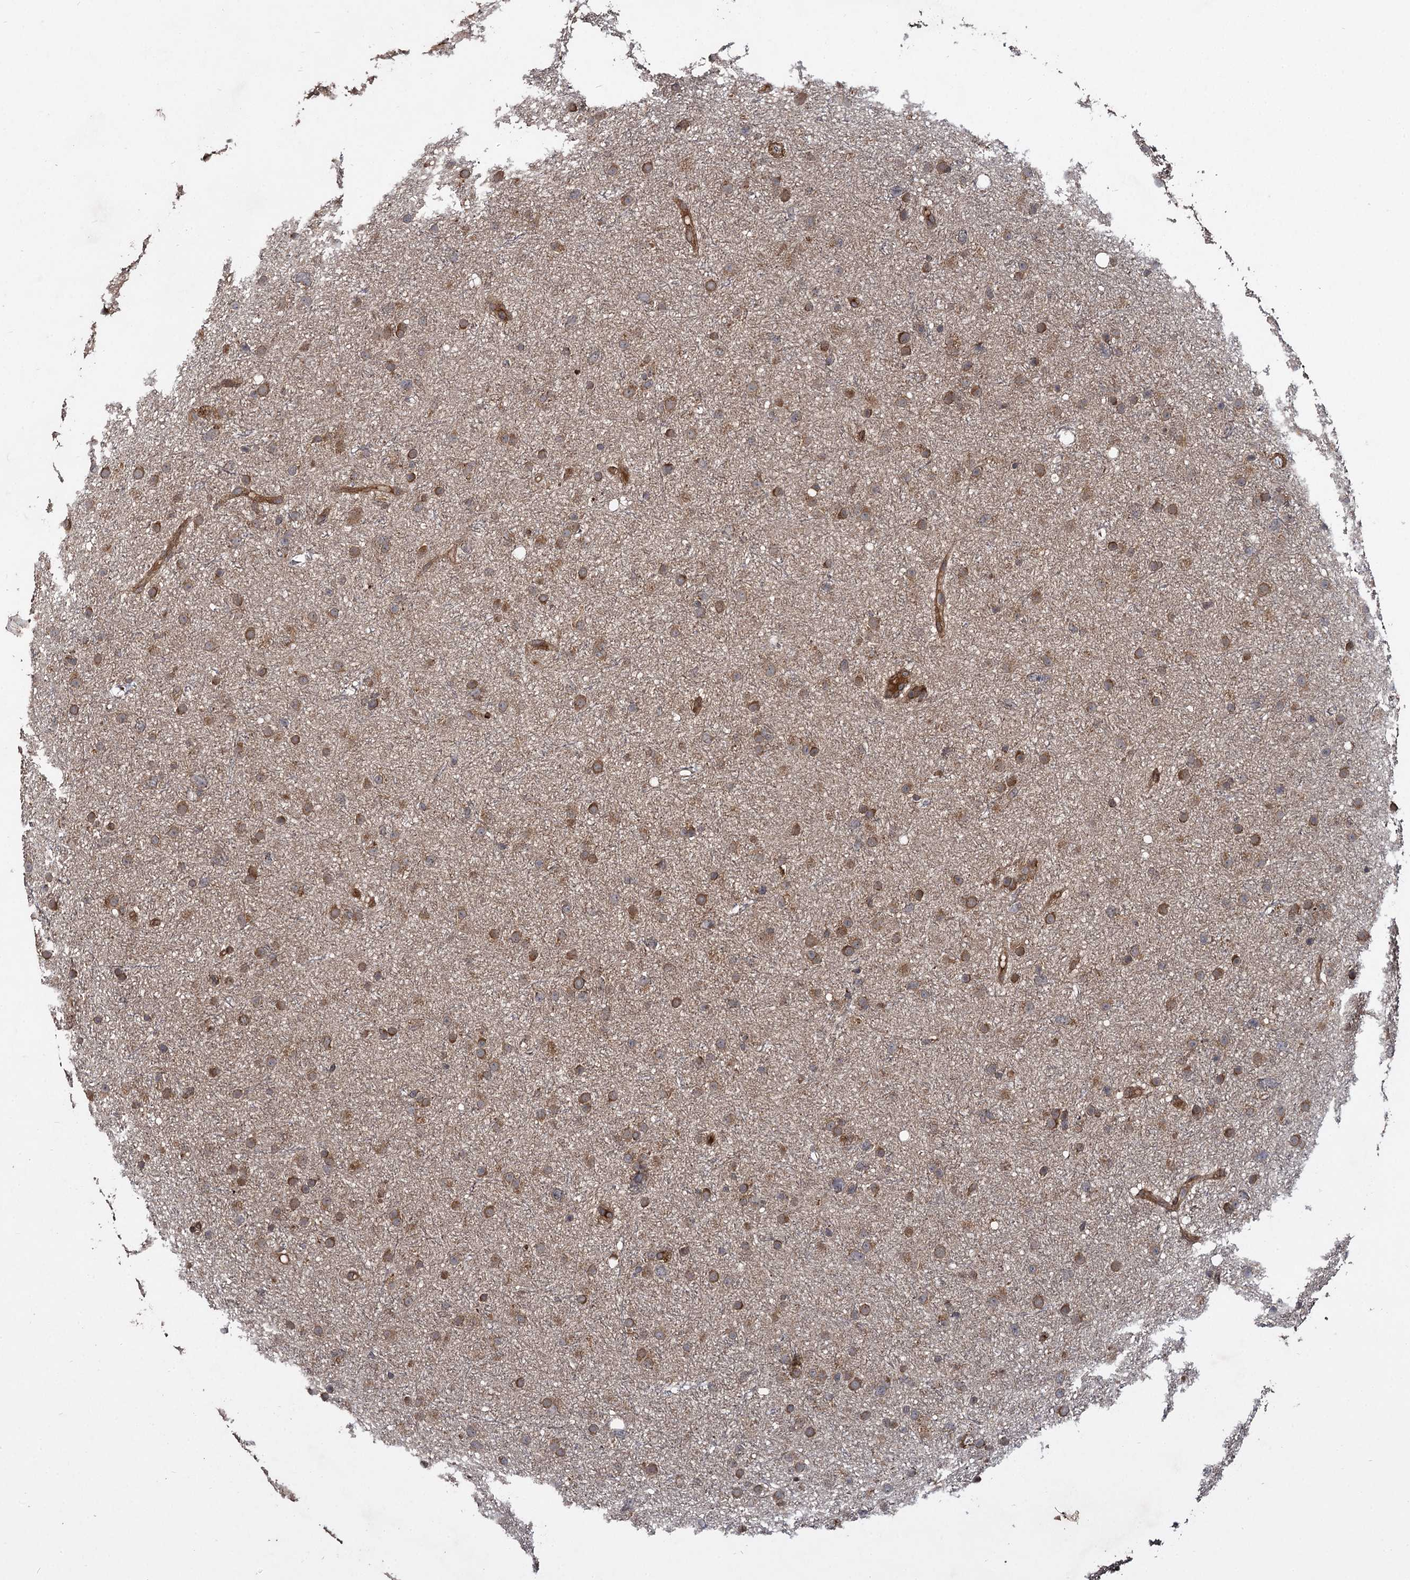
{"staining": {"intensity": "moderate", "quantity": ">75%", "location": "cytoplasmic/membranous"}, "tissue": "glioma", "cell_type": "Tumor cells", "image_type": "cancer", "snomed": [{"axis": "morphology", "description": "Glioma, malignant, Low grade"}, {"axis": "topography", "description": "Cerebral cortex"}], "caption": "High-power microscopy captured an immunohistochemistry (IHC) histopathology image of glioma, revealing moderate cytoplasmic/membranous staining in approximately >75% of tumor cells. (DAB = brown stain, brightfield microscopy at high magnification).", "gene": "DCP1B", "patient": {"sex": "female", "age": 39}}